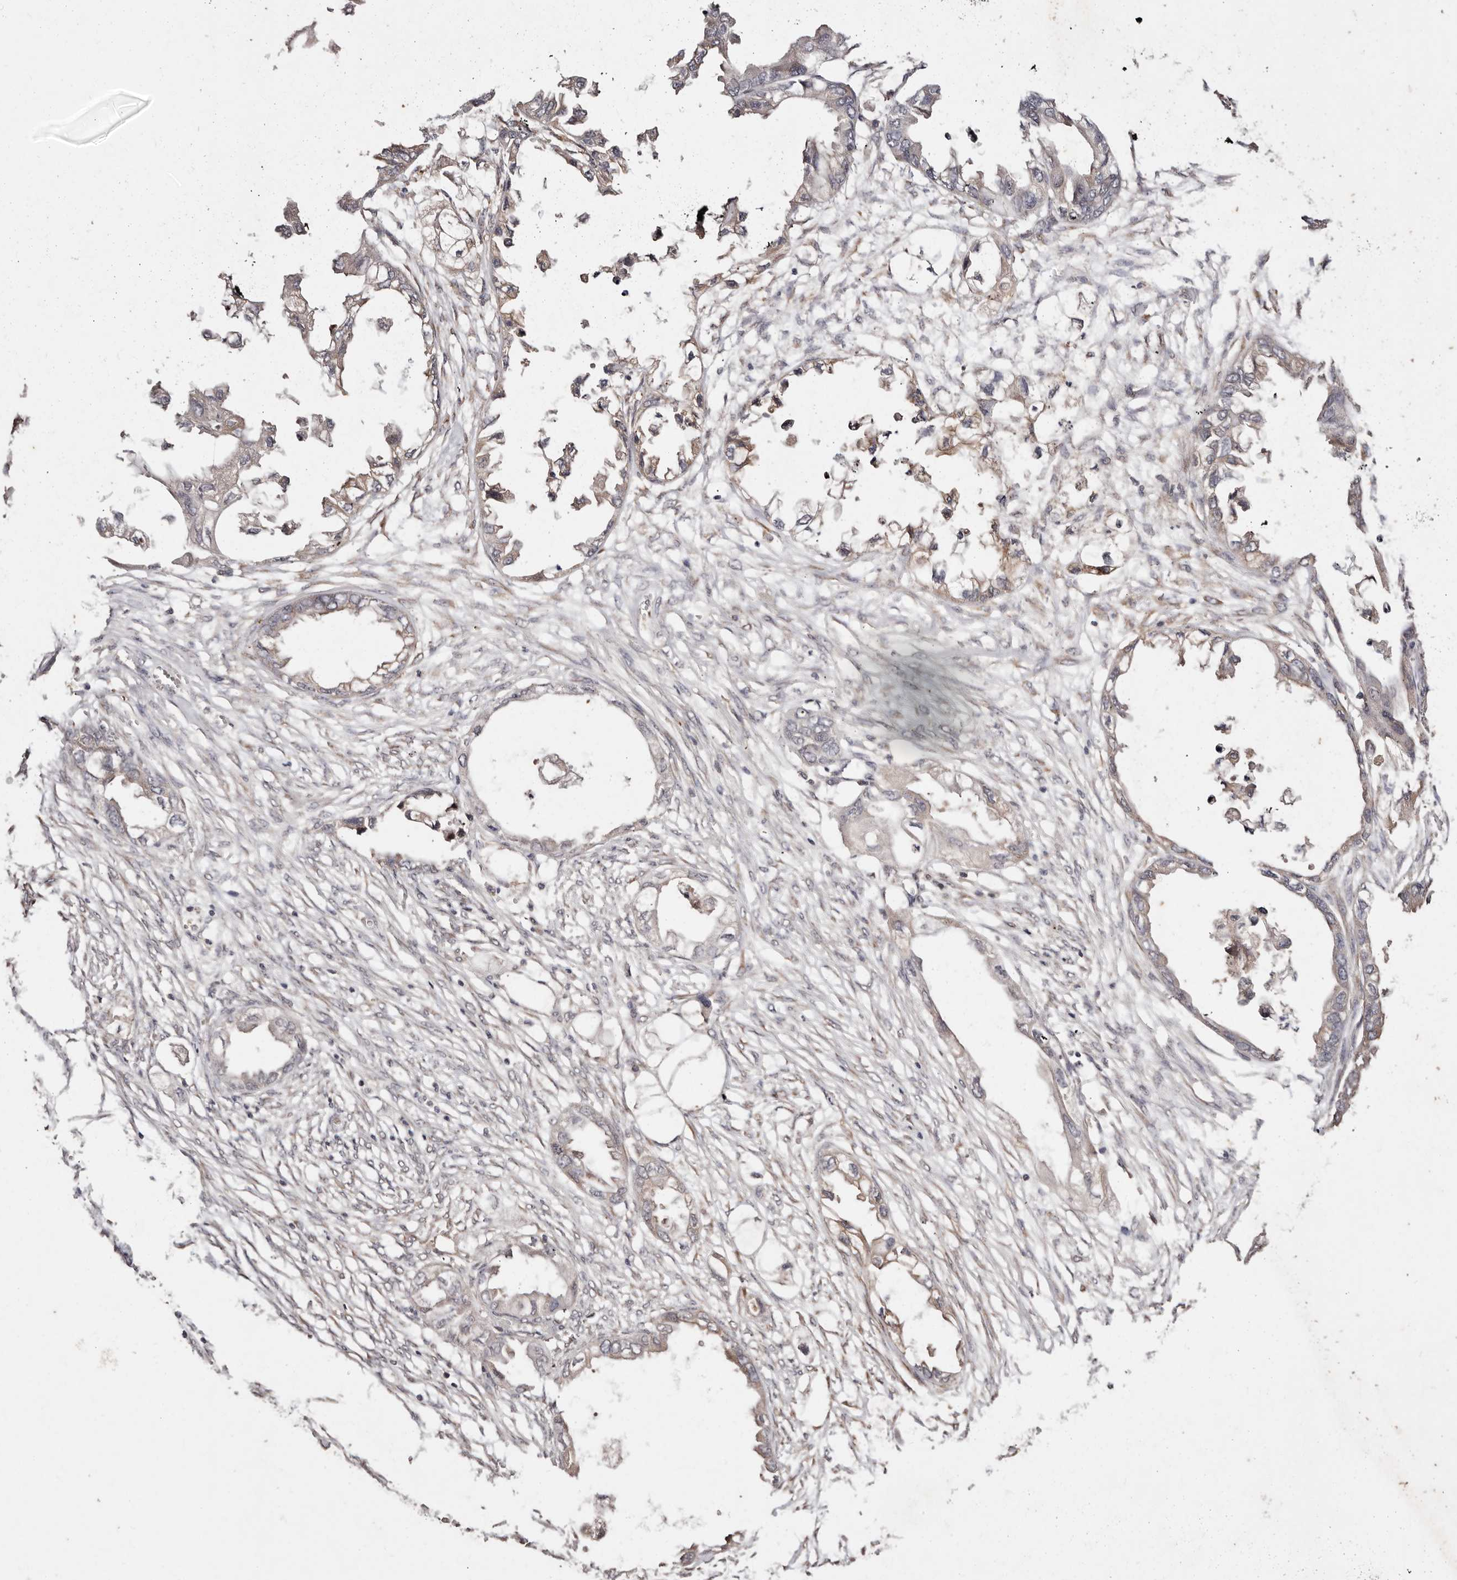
{"staining": {"intensity": "weak", "quantity": "<25%", "location": "cytoplasmic/membranous"}, "tissue": "endometrial cancer", "cell_type": "Tumor cells", "image_type": "cancer", "snomed": [{"axis": "morphology", "description": "Adenocarcinoma, NOS"}, {"axis": "morphology", "description": "Adenocarcinoma, metastatic, NOS"}, {"axis": "topography", "description": "Adipose tissue"}, {"axis": "topography", "description": "Endometrium"}], "caption": "This is a micrograph of IHC staining of adenocarcinoma (endometrial), which shows no expression in tumor cells.", "gene": "BICRAL", "patient": {"sex": "female", "age": 67}}